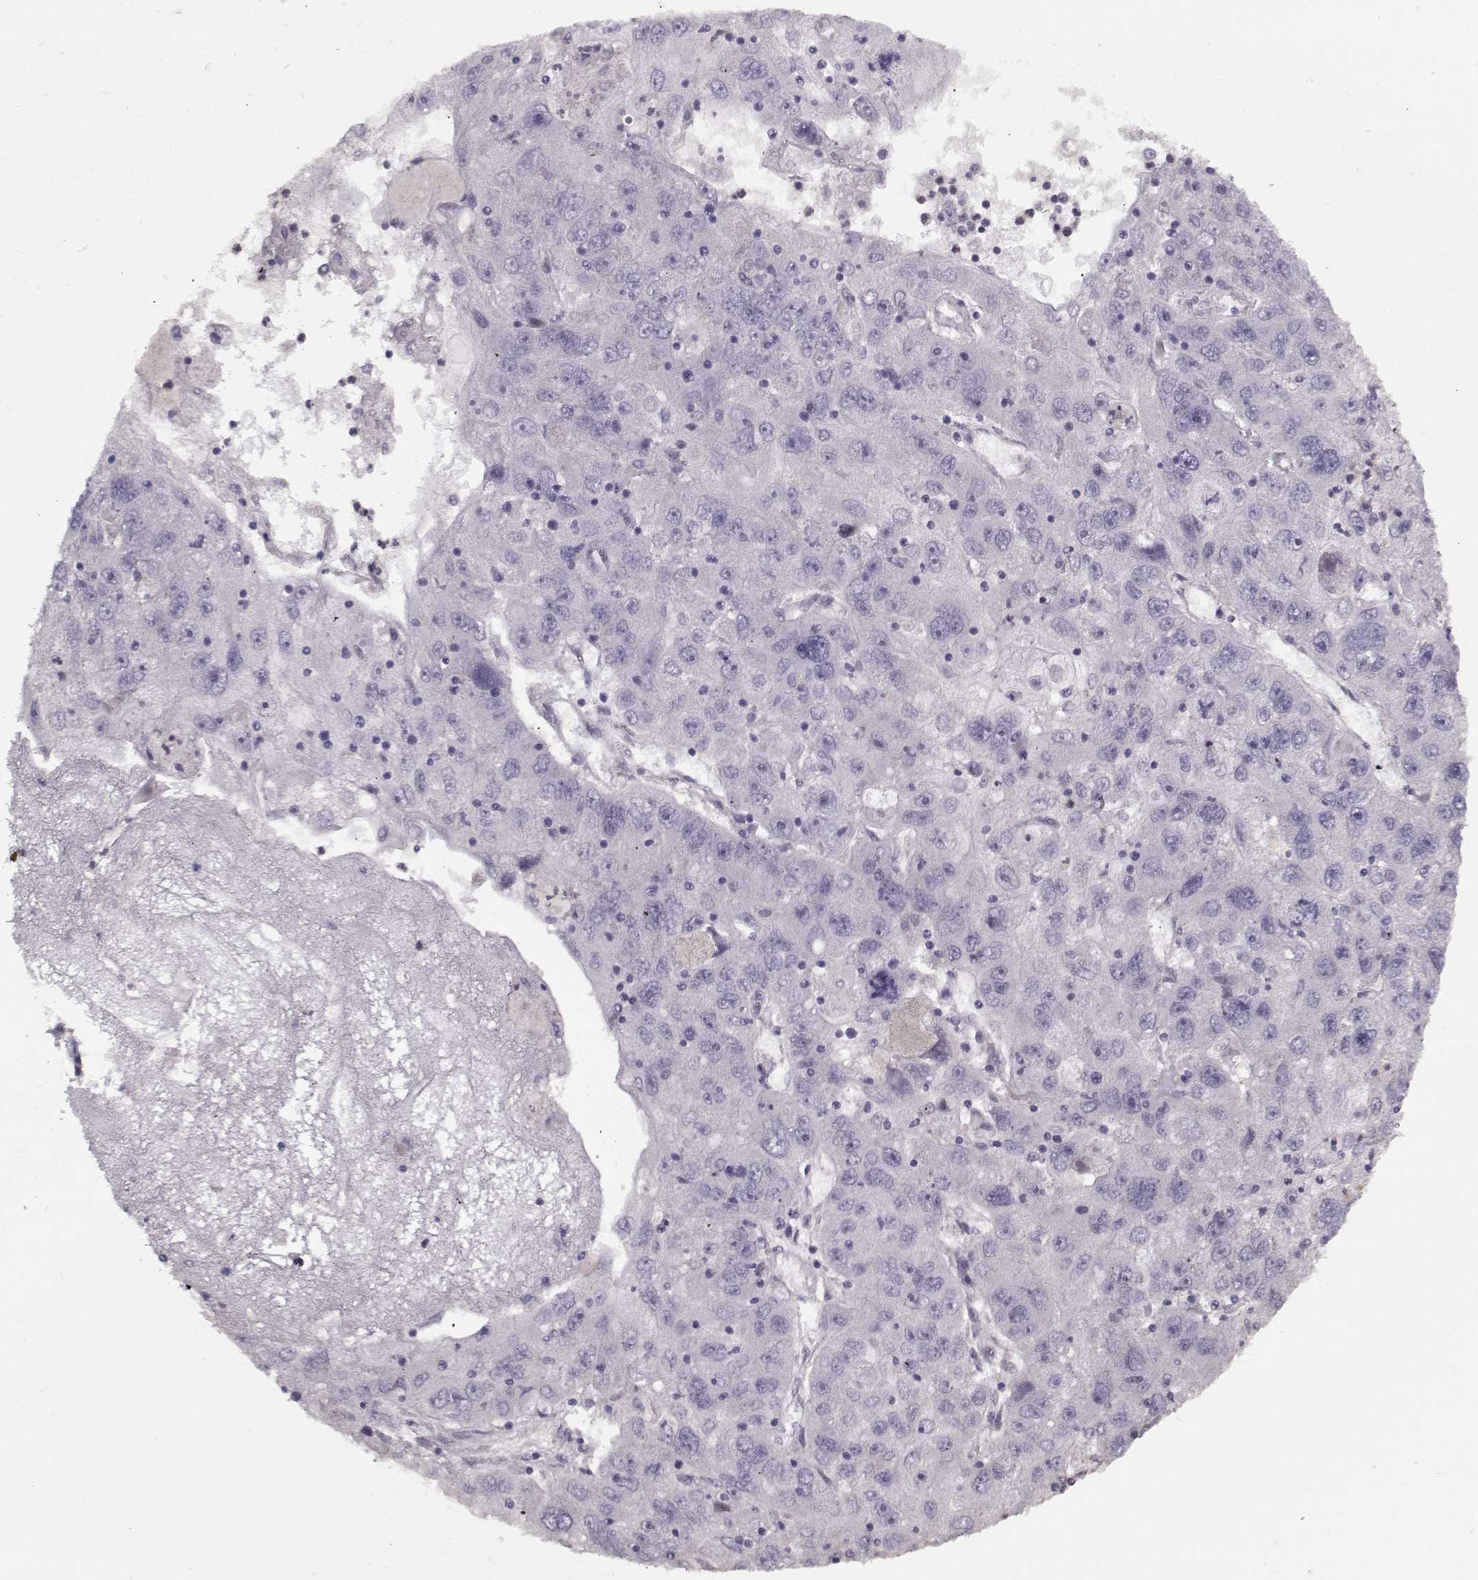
{"staining": {"intensity": "negative", "quantity": "none", "location": "none"}, "tissue": "stomach cancer", "cell_type": "Tumor cells", "image_type": "cancer", "snomed": [{"axis": "morphology", "description": "Adenocarcinoma, NOS"}, {"axis": "topography", "description": "Stomach"}], "caption": "An IHC histopathology image of adenocarcinoma (stomach) is shown. There is no staining in tumor cells of adenocarcinoma (stomach). The staining is performed using DAB (3,3'-diaminobenzidine) brown chromogen with nuclei counter-stained in using hematoxylin.", "gene": "LAMA2", "patient": {"sex": "male", "age": 56}}